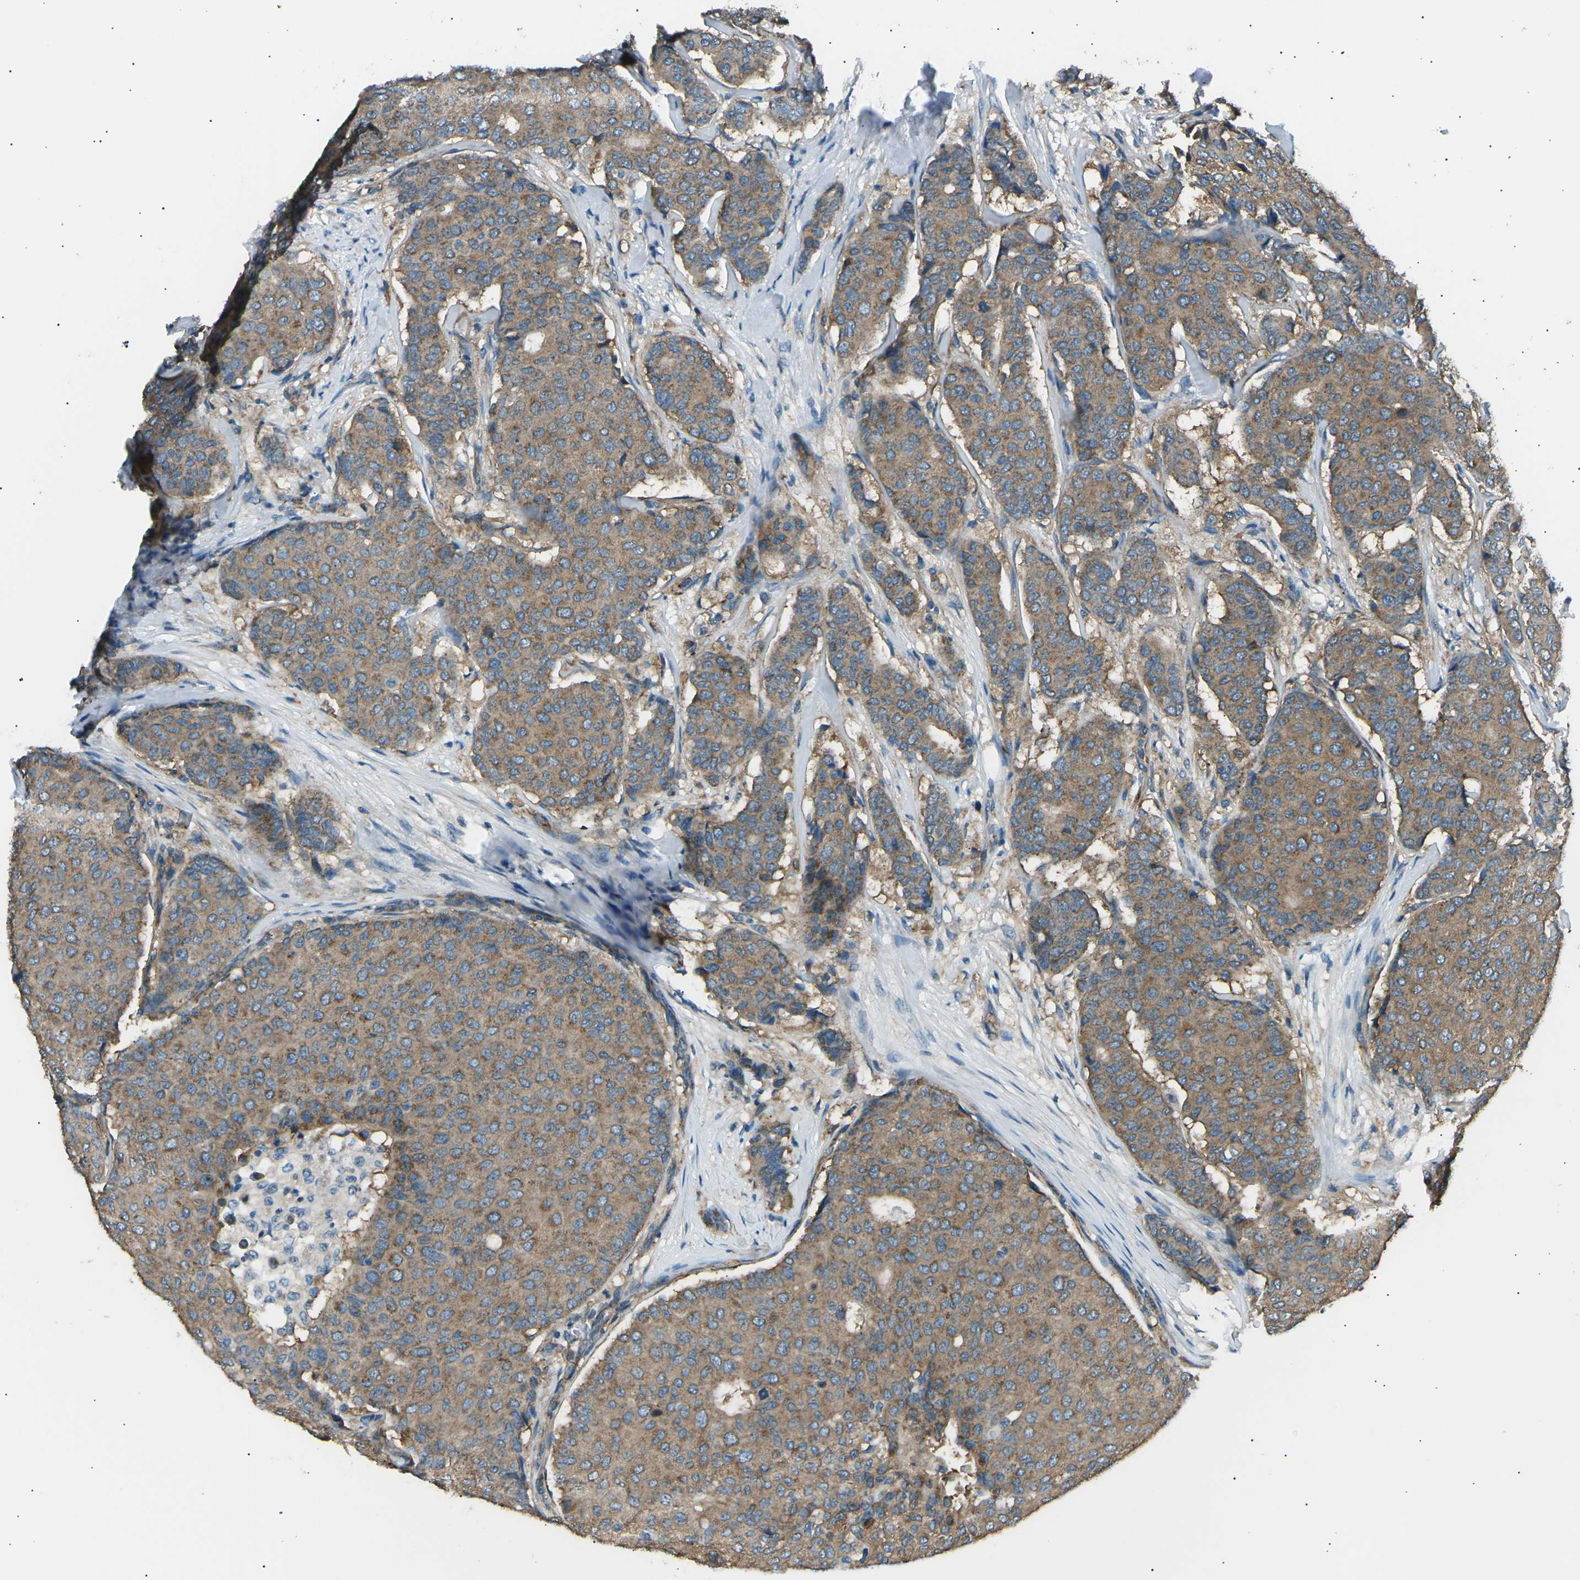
{"staining": {"intensity": "moderate", "quantity": ">75%", "location": "cytoplasmic/membranous"}, "tissue": "breast cancer", "cell_type": "Tumor cells", "image_type": "cancer", "snomed": [{"axis": "morphology", "description": "Duct carcinoma"}, {"axis": "topography", "description": "Breast"}], "caption": "A photomicrograph of breast infiltrating ductal carcinoma stained for a protein exhibits moderate cytoplasmic/membranous brown staining in tumor cells.", "gene": "SLK", "patient": {"sex": "female", "age": 75}}